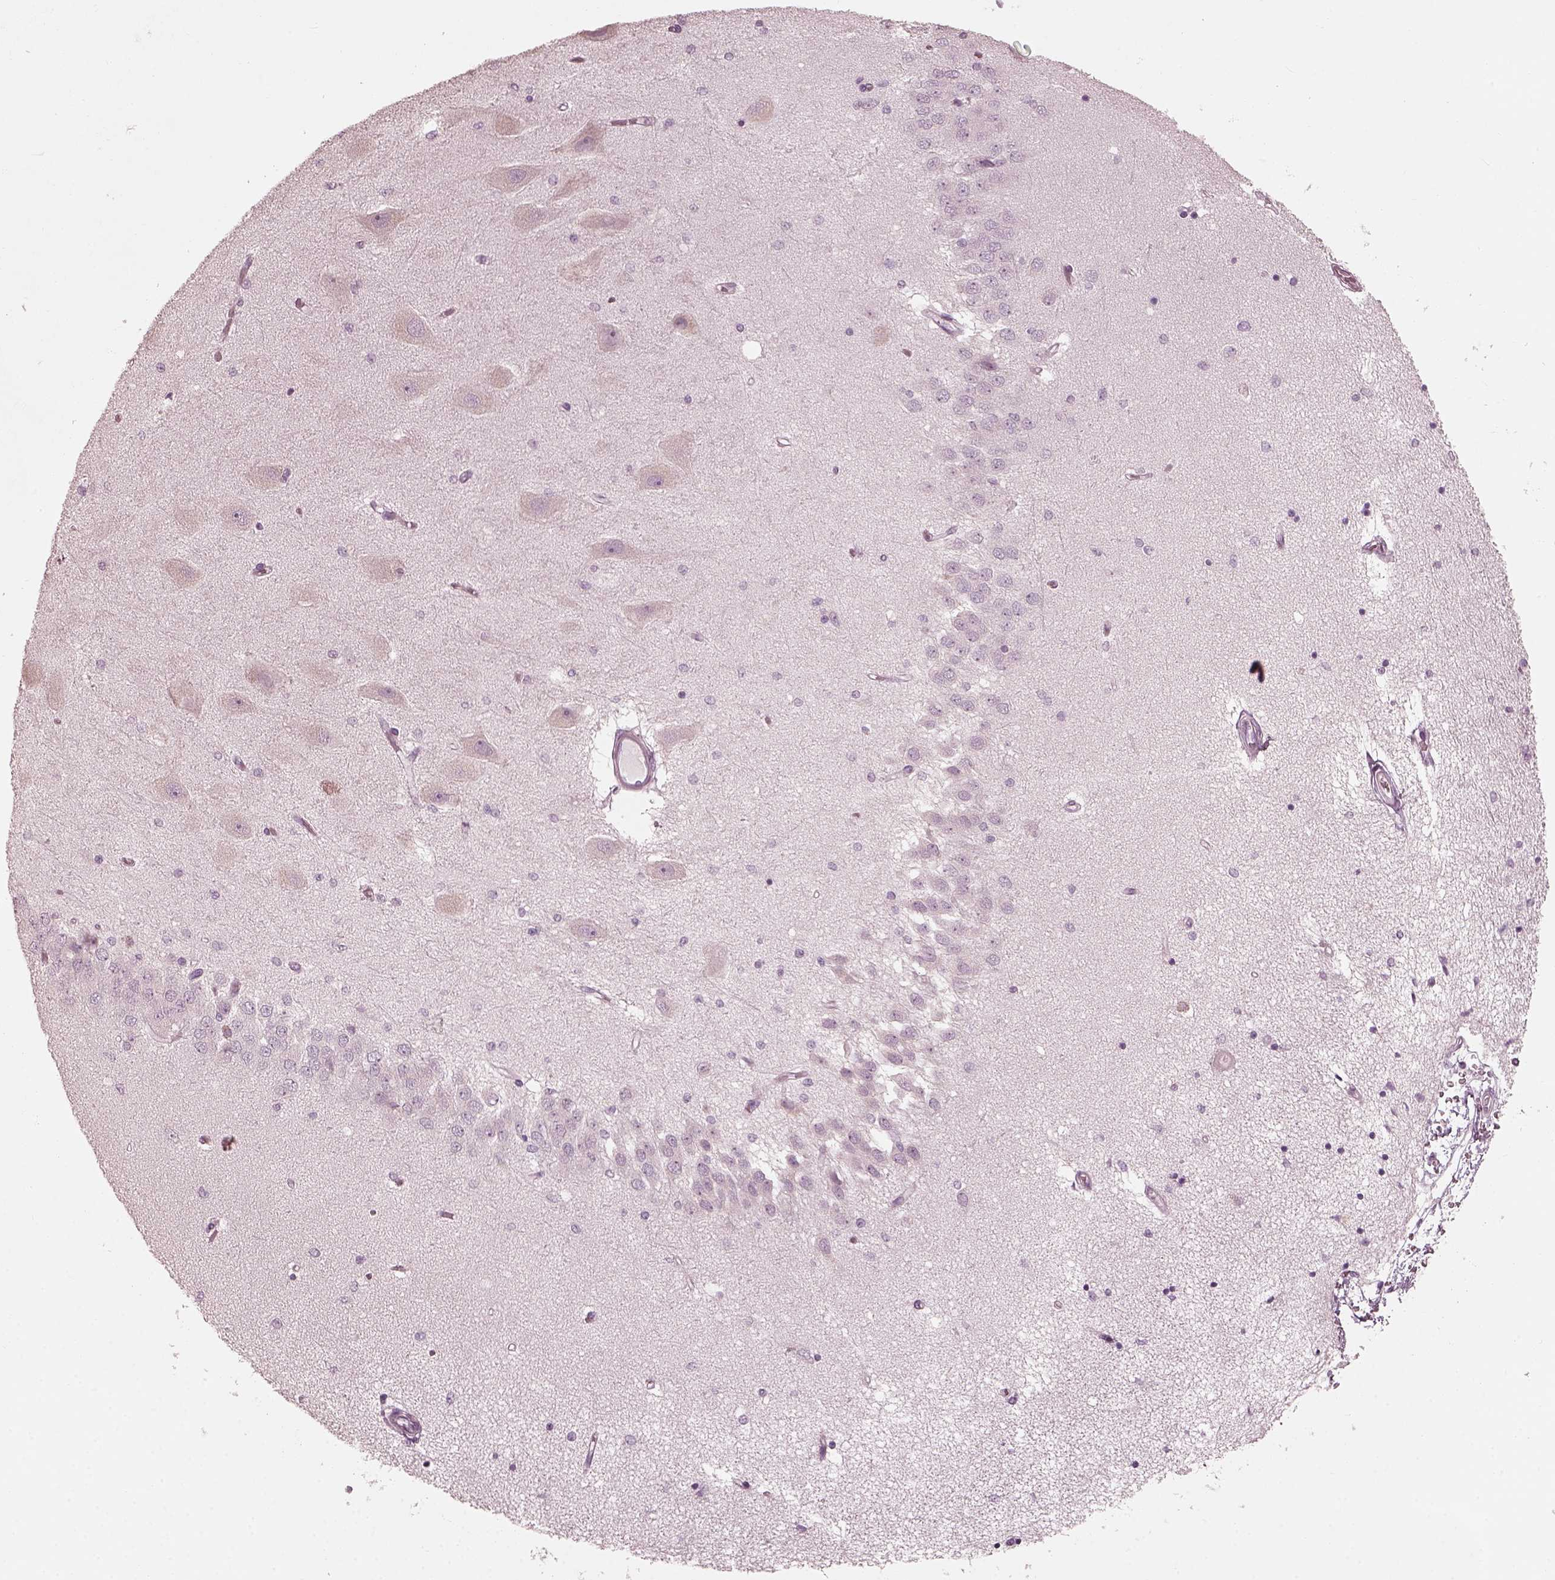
{"staining": {"intensity": "negative", "quantity": "none", "location": "none"}, "tissue": "hippocampus", "cell_type": "Glial cells", "image_type": "normal", "snomed": [{"axis": "morphology", "description": "Normal tissue, NOS"}, {"axis": "topography", "description": "Hippocampus"}], "caption": "Image shows no protein expression in glial cells of benign hippocampus. (Stains: DAB IHC with hematoxylin counter stain, Microscopy: brightfield microscopy at high magnification).", "gene": "SAXO2", "patient": {"sex": "female", "age": 54}}